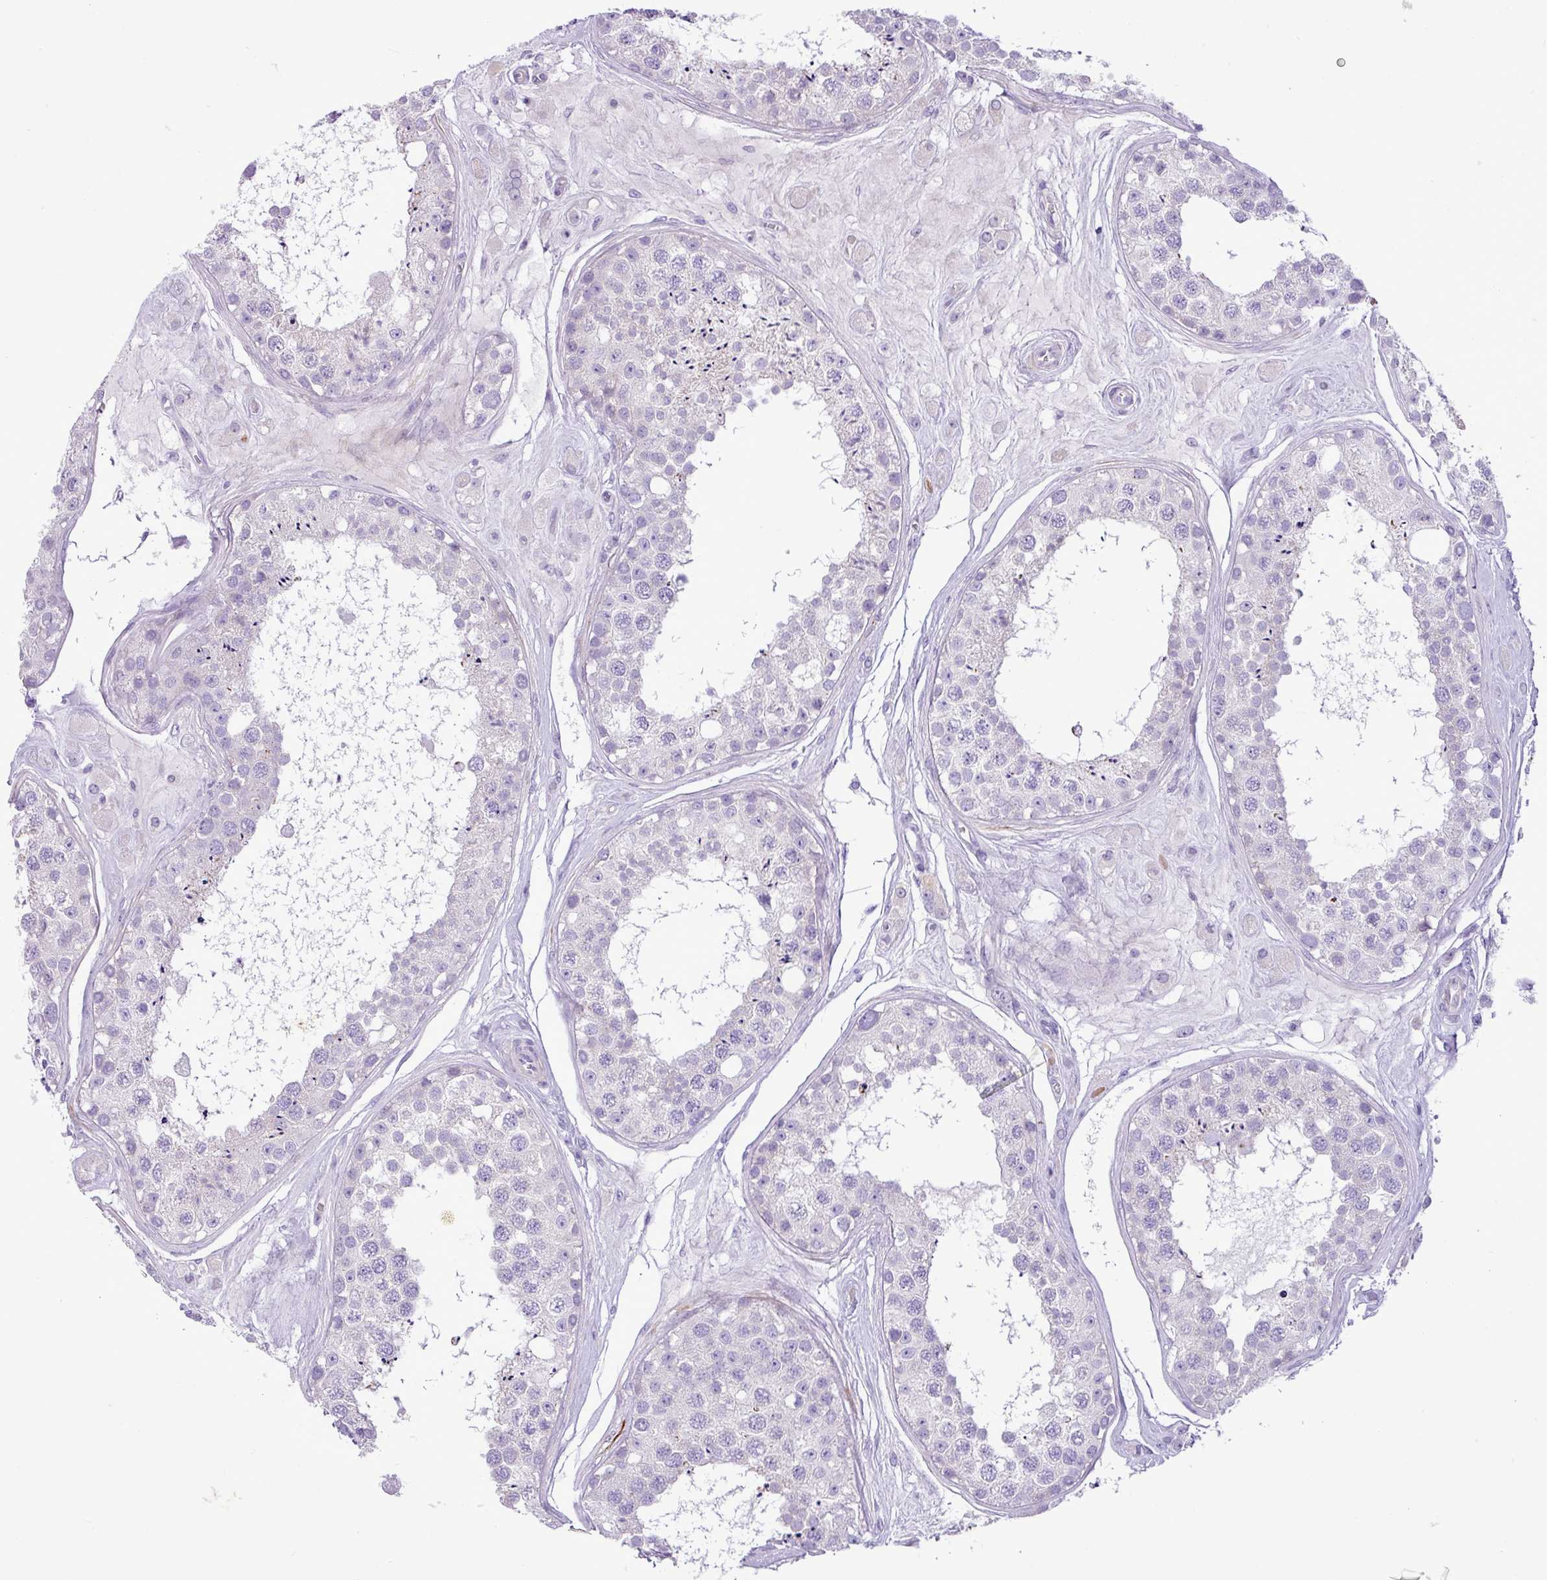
{"staining": {"intensity": "weak", "quantity": "<25%", "location": "cytoplasmic/membranous"}, "tissue": "testis", "cell_type": "Cells in seminiferous ducts", "image_type": "normal", "snomed": [{"axis": "morphology", "description": "Normal tissue, NOS"}, {"axis": "topography", "description": "Testis"}], "caption": "A histopathology image of testis stained for a protein exhibits no brown staining in cells in seminiferous ducts.", "gene": "ZSCAN5A", "patient": {"sex": "male", "age": 25}}